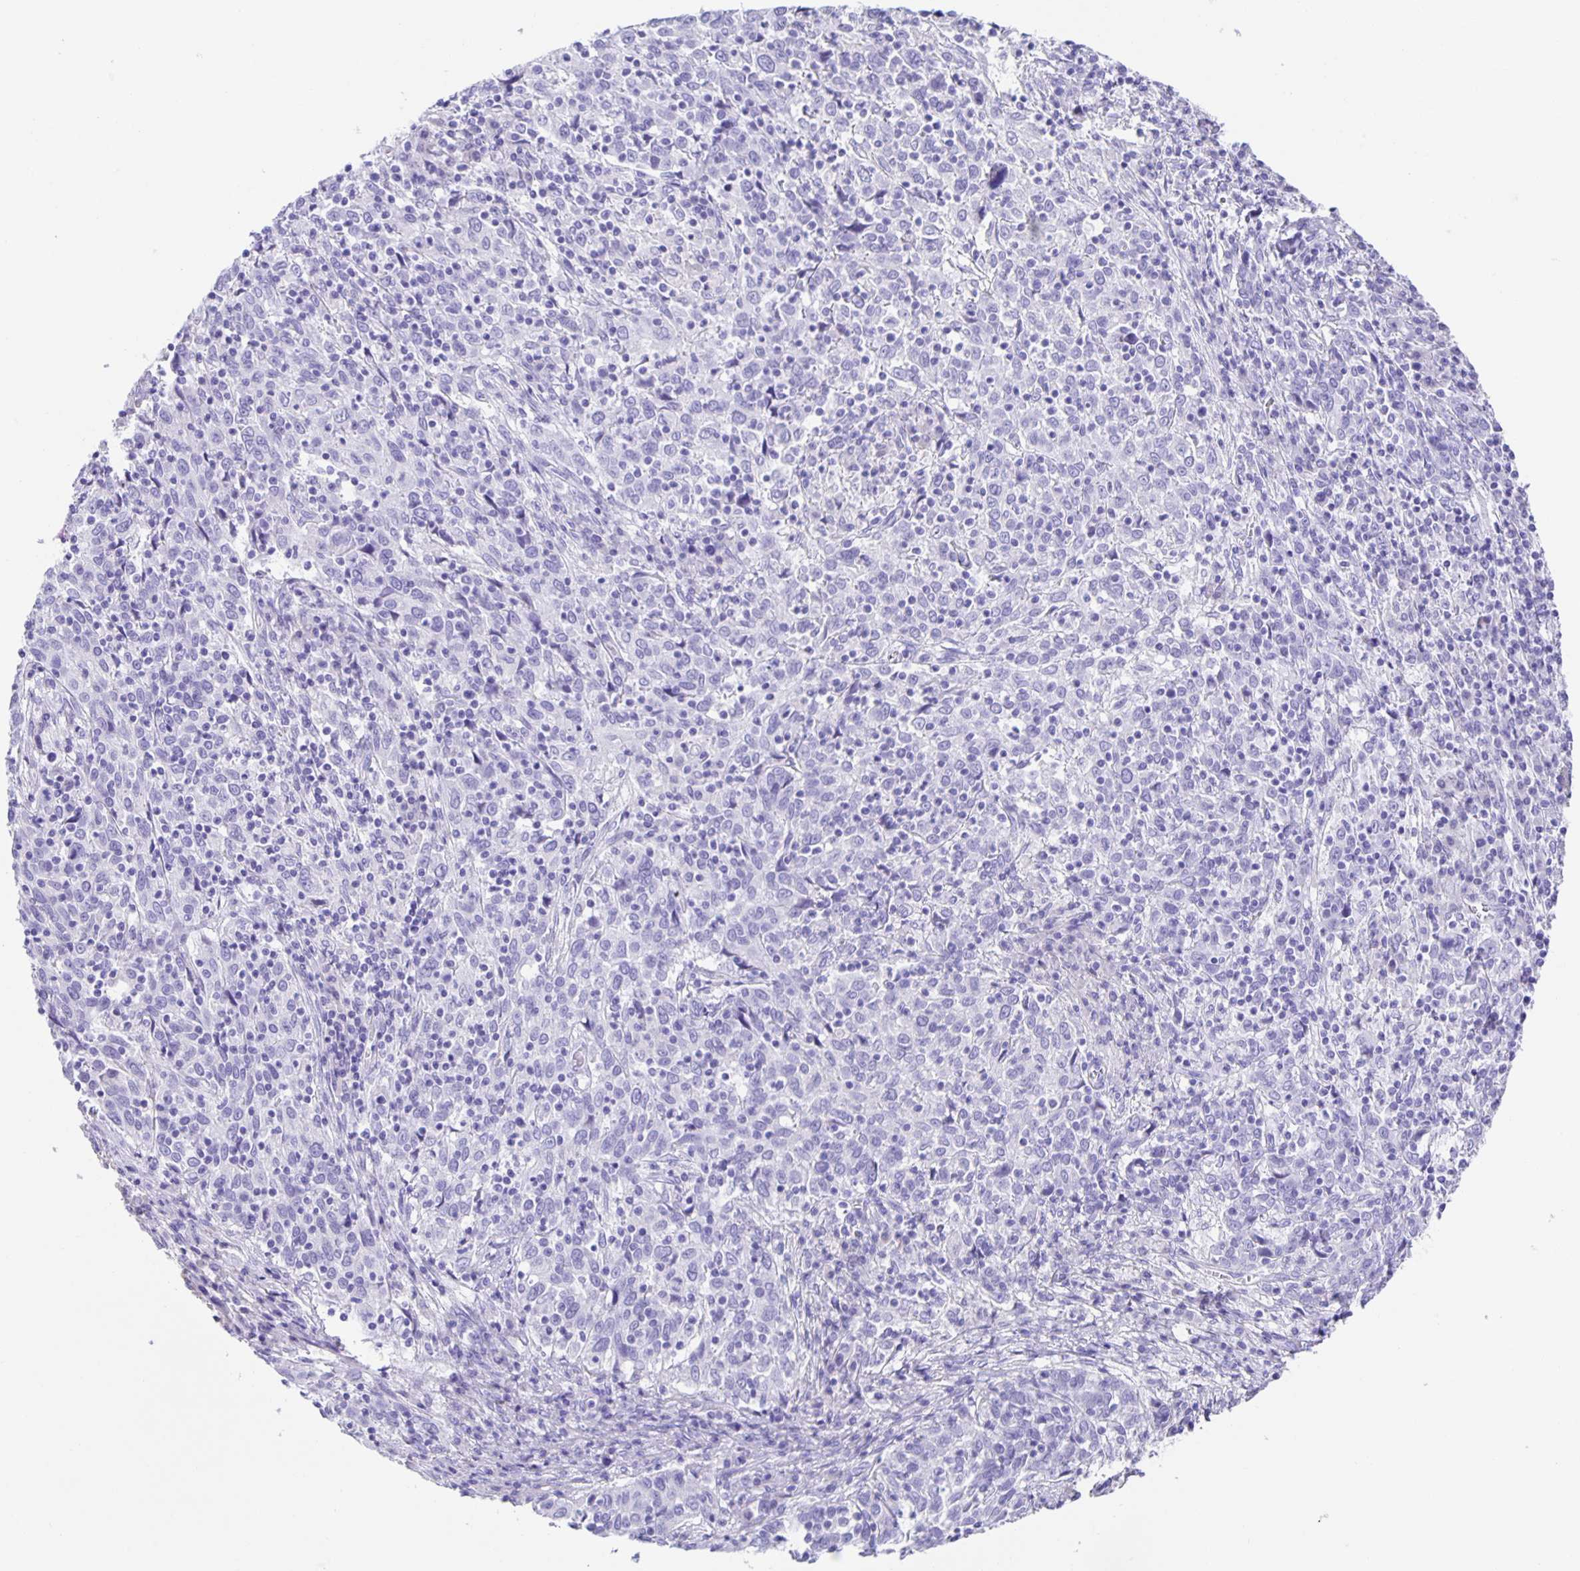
{"staining": {"intensity": "negative", "quantity": "none", "location": "none"}, "tissue": "cervical cancer", "cell_type": "Tumor cells", "image_type": "cancer", "snomed": [{"axis": "morphology", "description": "Squamous cell carcinoma, NOS"}, {"axis": "topography", "description": "Cervix"}], "caption": "Image shows no significant protein expression in tumor cells of cervical cancer (squamous cell carcinoma). (DAB immunohistochemistry (IHC) visualized using brightfield microscopy, high magnification).", "gene": "GUCA2A", "patient": {"sex": "female", "age": 46}}